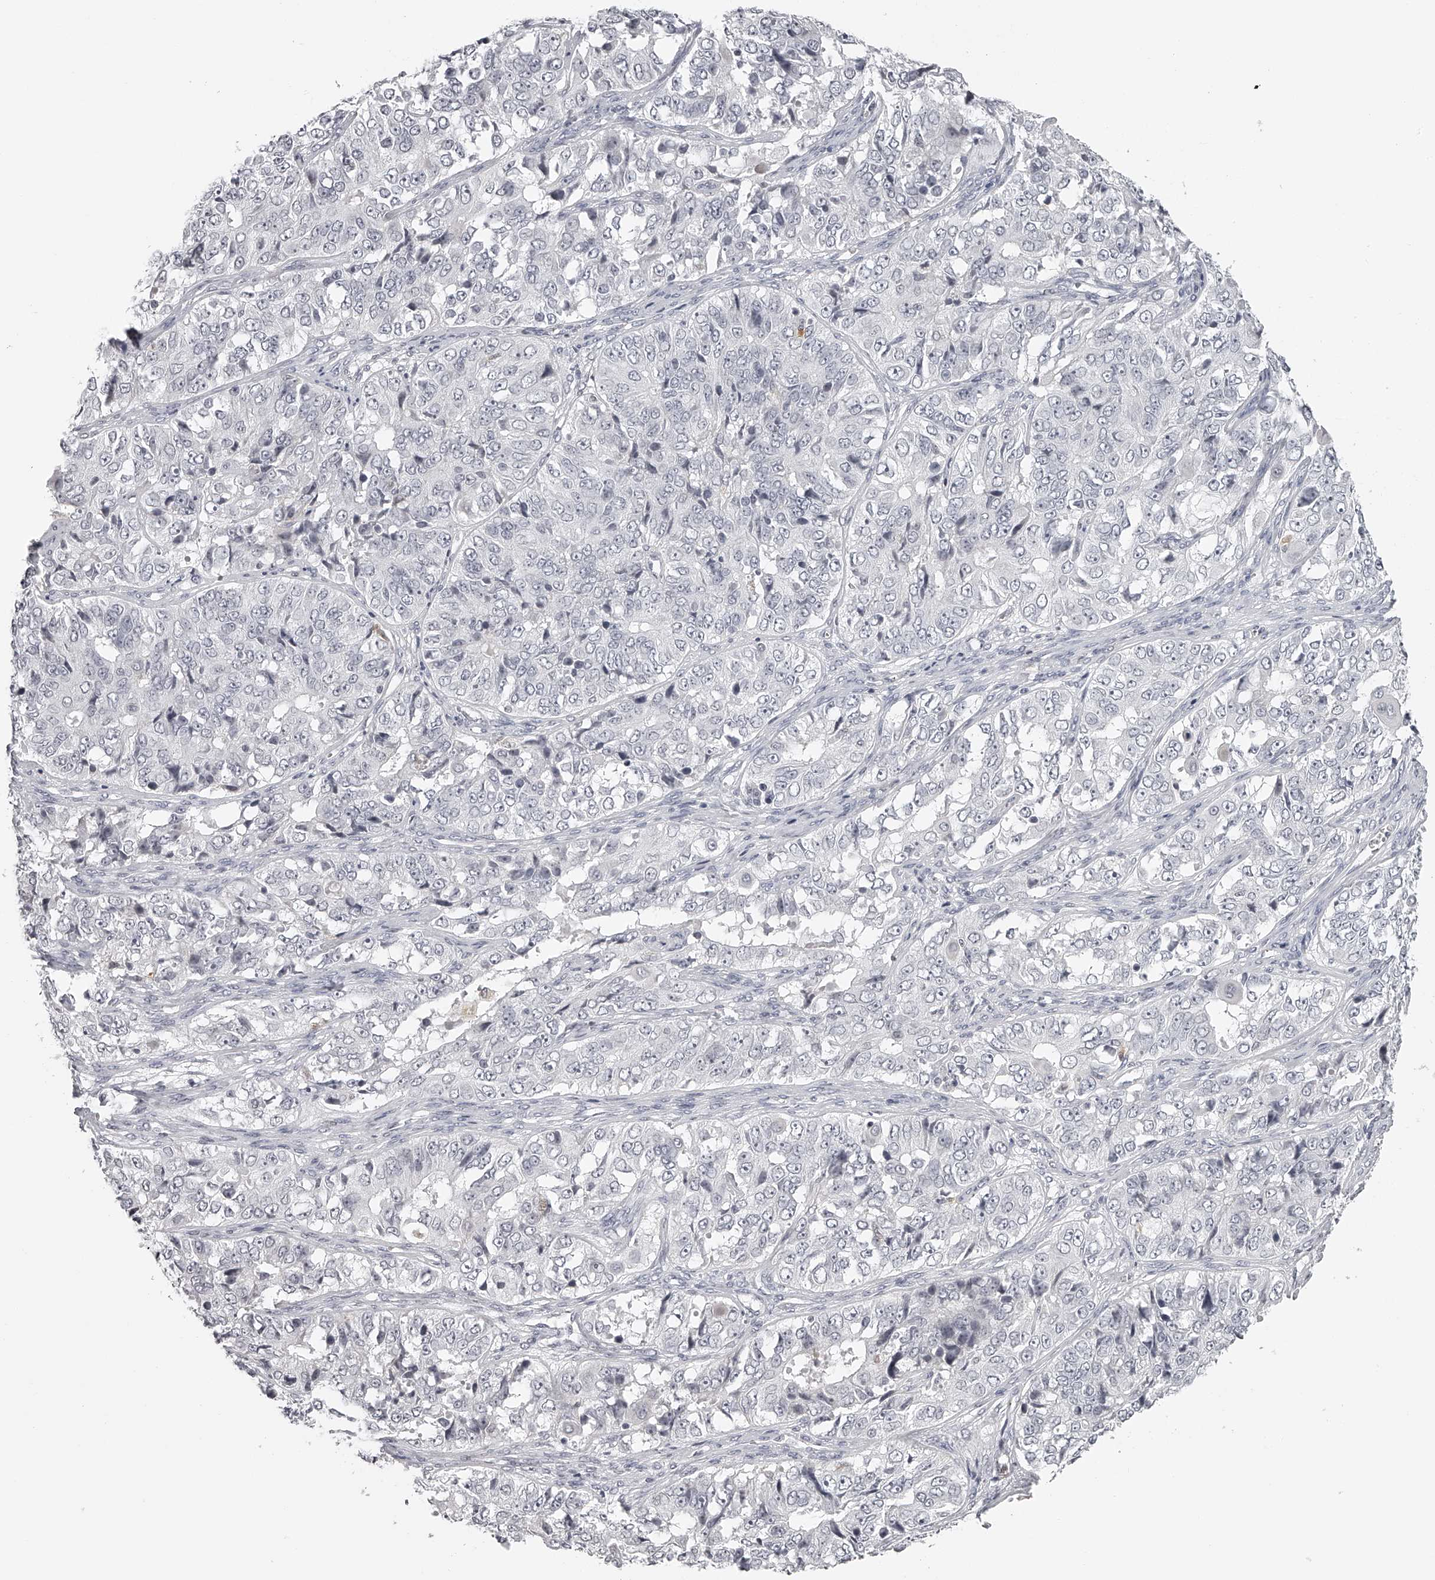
{"staining": {"intensity": "negative", "quantity": "none", "location": "none"}, "tissue": "ovarian cancer", "cell_type": "Tumor cells", "image_type": "cancer", "snomed": [{"axis": "morphology", "description": "Carcinoma, endometroid"}, {"axis": "topography", "description": "Ovary"}], "caption": "This is an immunohistochemistry image of endometroid carcinoma (ovarian). There is no positivity in tumor cells.", "gene": "RNF220", "patient": {"sex": "female", "age": 51}}